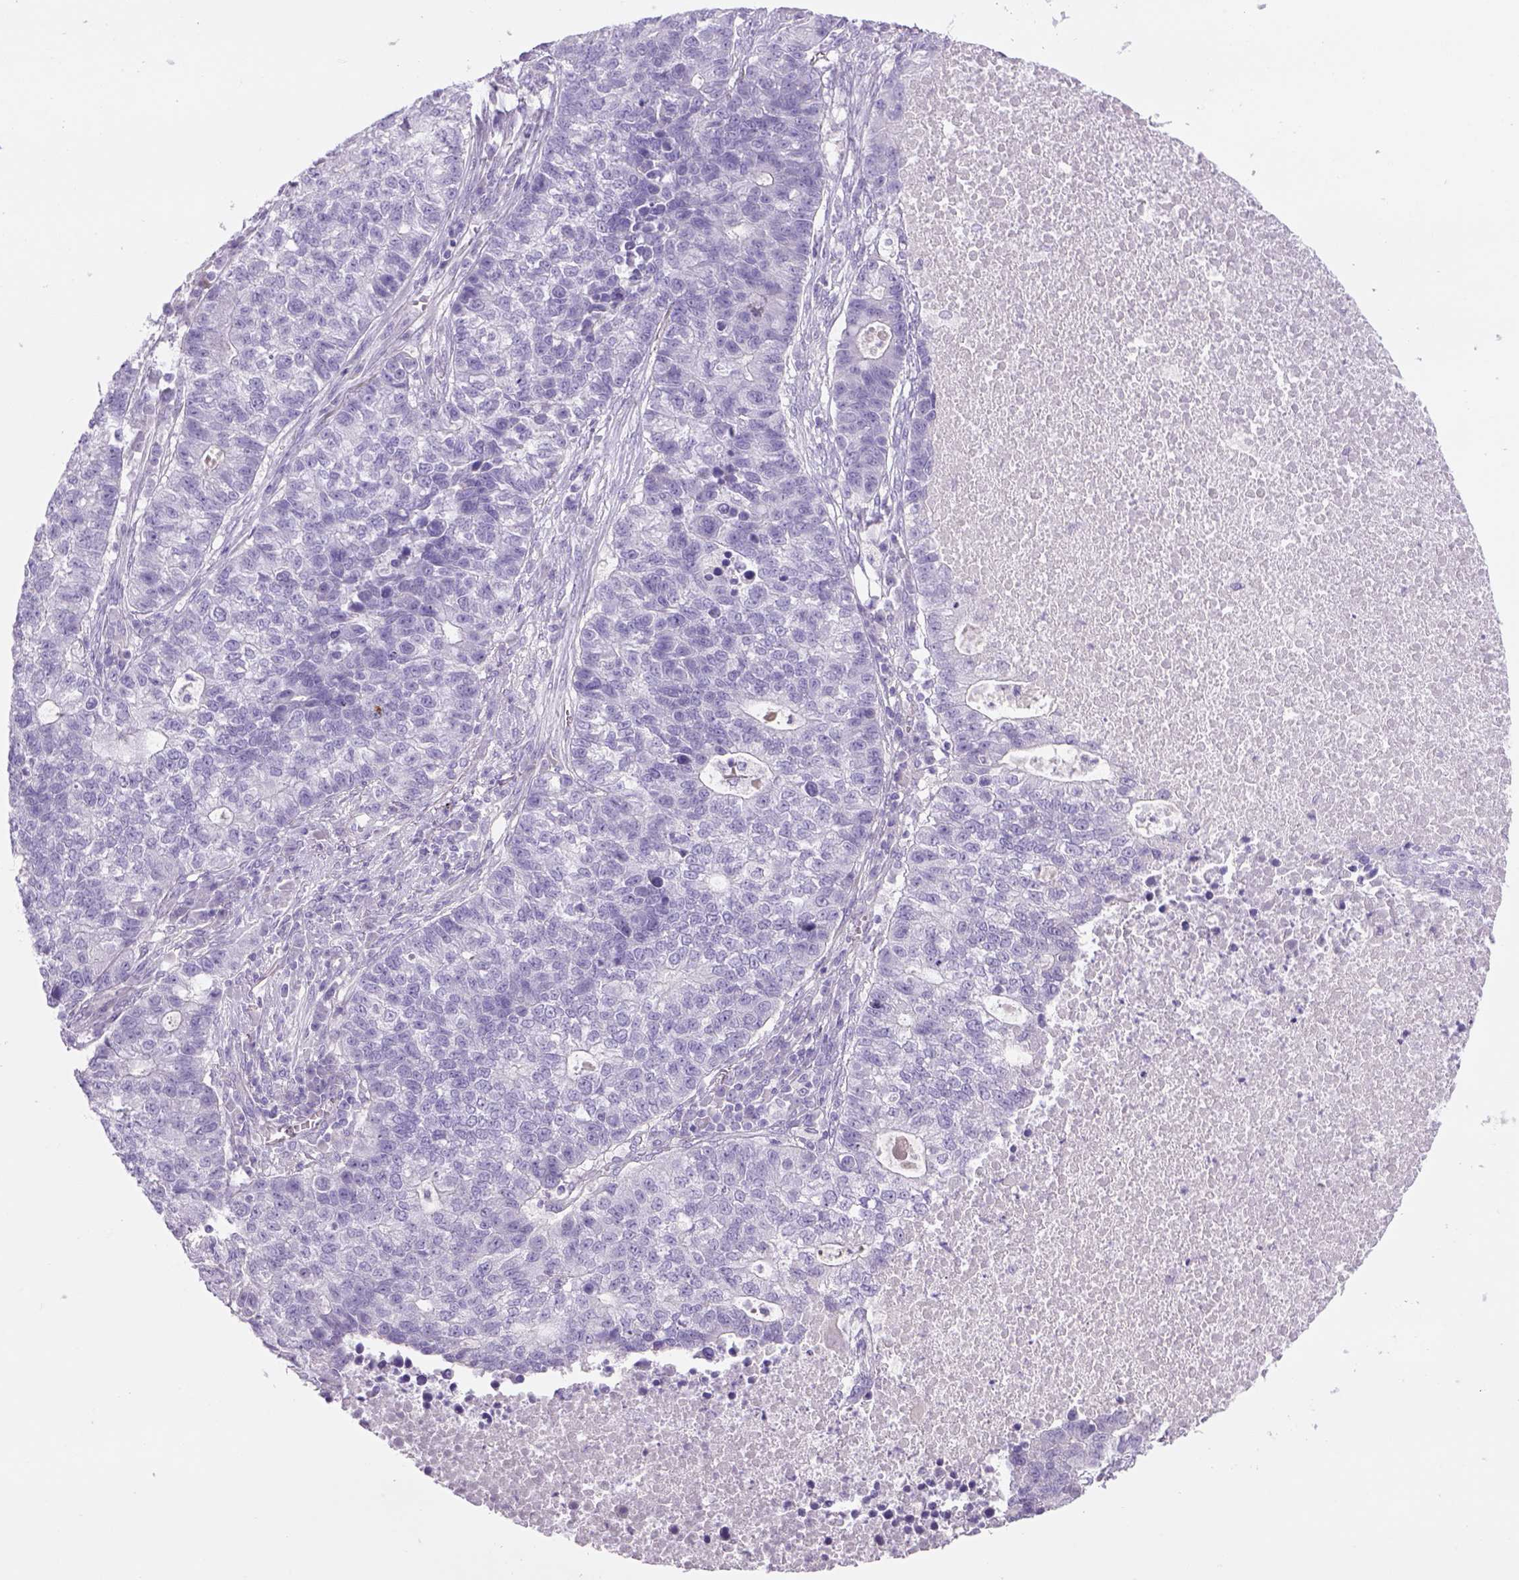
{"staining": {"intensity": "negative", "quantity": "none", "location": "none"}, "tissue": "lung cancer", "cell_type": "Tumor cells", "image_type": "cancer", "snomed": [{"axis": "morphology", "description": "Adenocarcinoma, NOS"}, {"axis": "topography", "description": "Lung"}], "caption": "This is an IHC photomicrograph of human adenocarcinoma (lung). There is no staining in tumor cells.", "gene": "TENM4", "patient": {"sex": "male", "age": 57}}